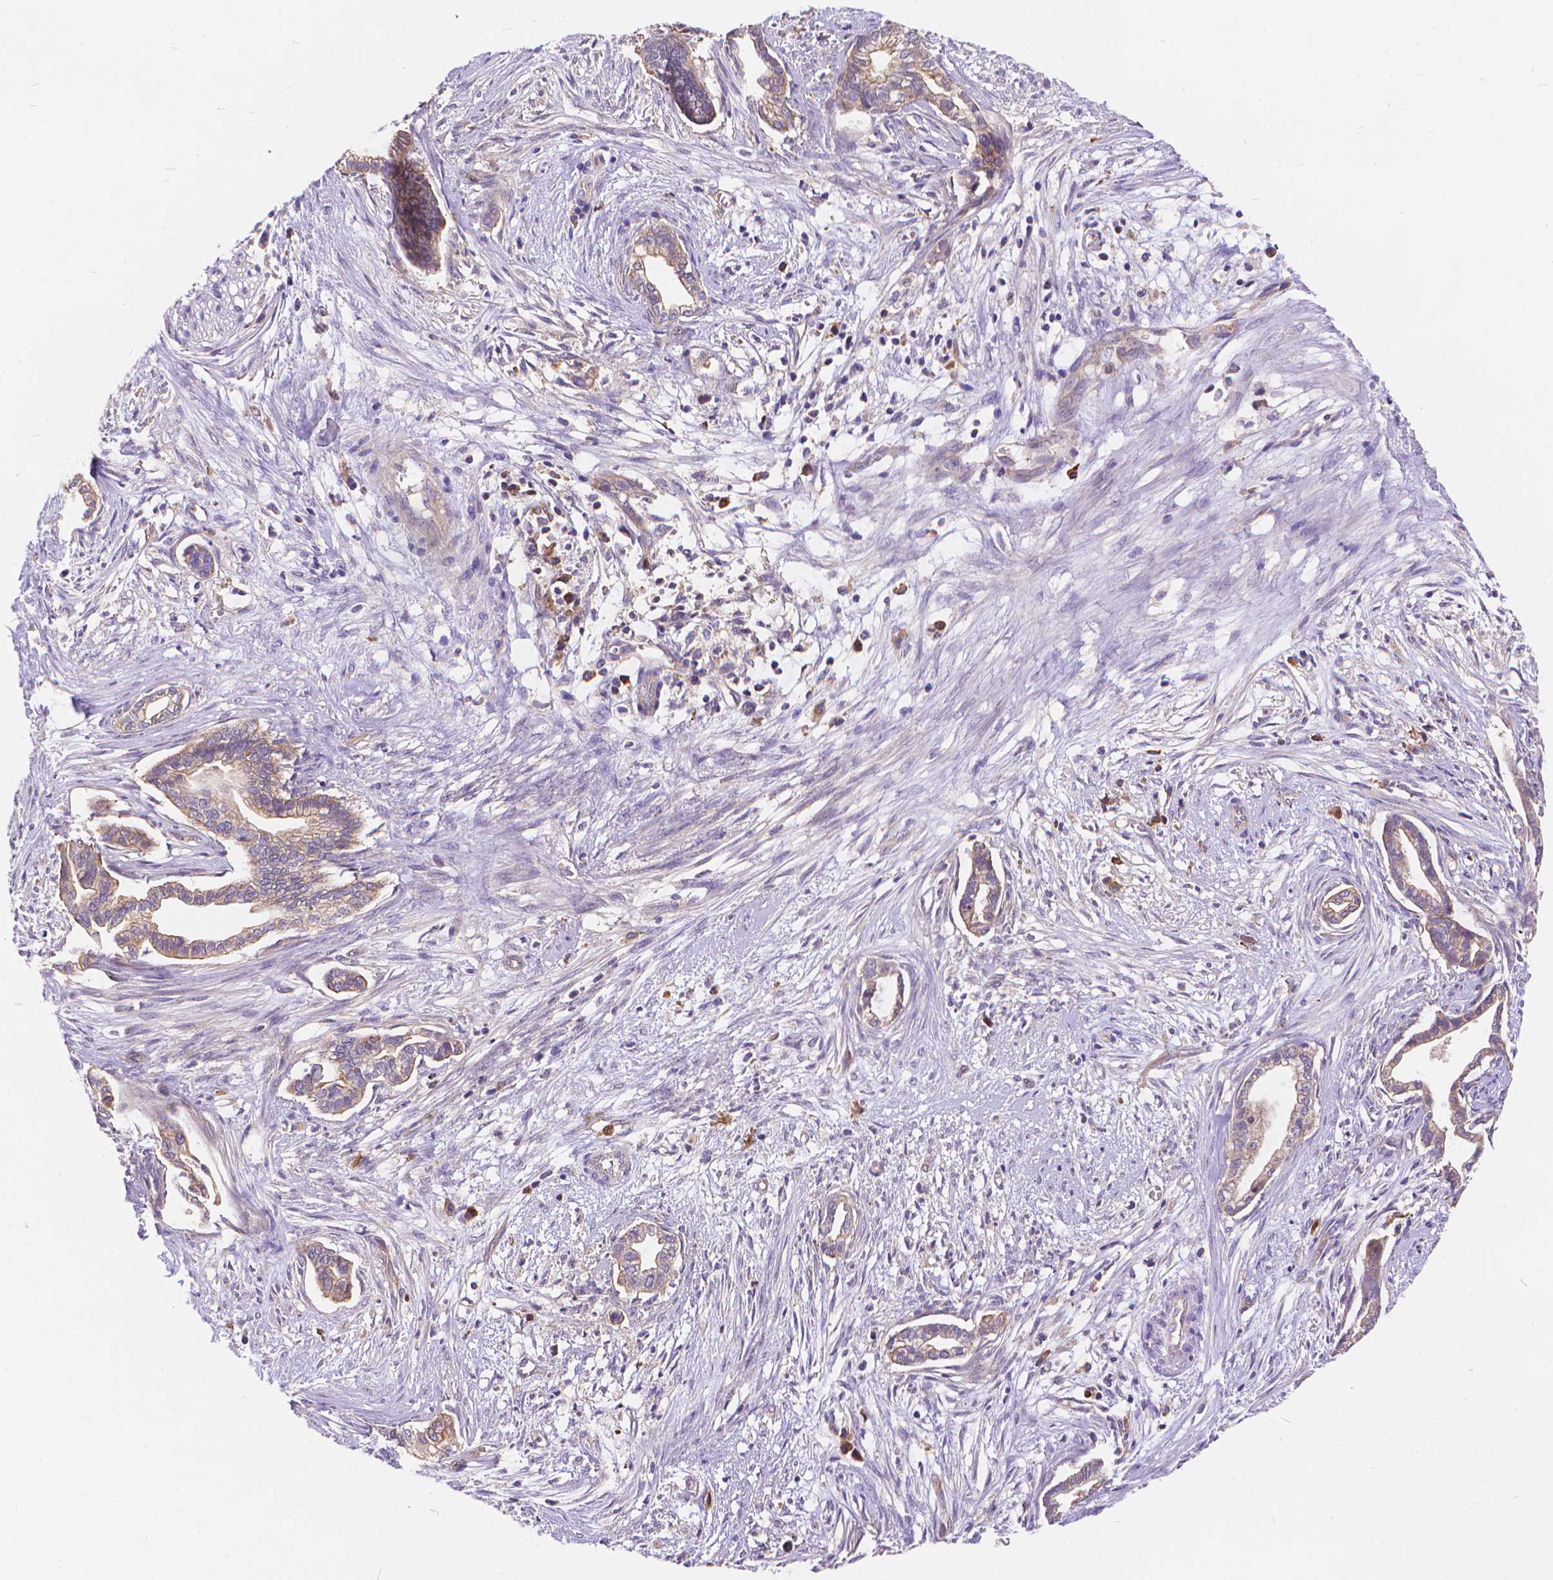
{"staining": {"intensity": "weak", "quantity": "<25%", "location": "cytoplasmic/membranous"}, "tissue": "cervical cancer", "cell_type": "Tumor cells", "image_type": "cancer", "snomed": [{"axis": "morphology", "description": "Adenocarcinoma, NOS"}, {"axis": "topography", "description": "Cervix"}], "caption": "Immunohistochemistry of human cervical adenocarcinoma demonstrates no staining in tumor cells.", "gene": "ARAP1", "patient": {"sex": "female", "age": 62}}